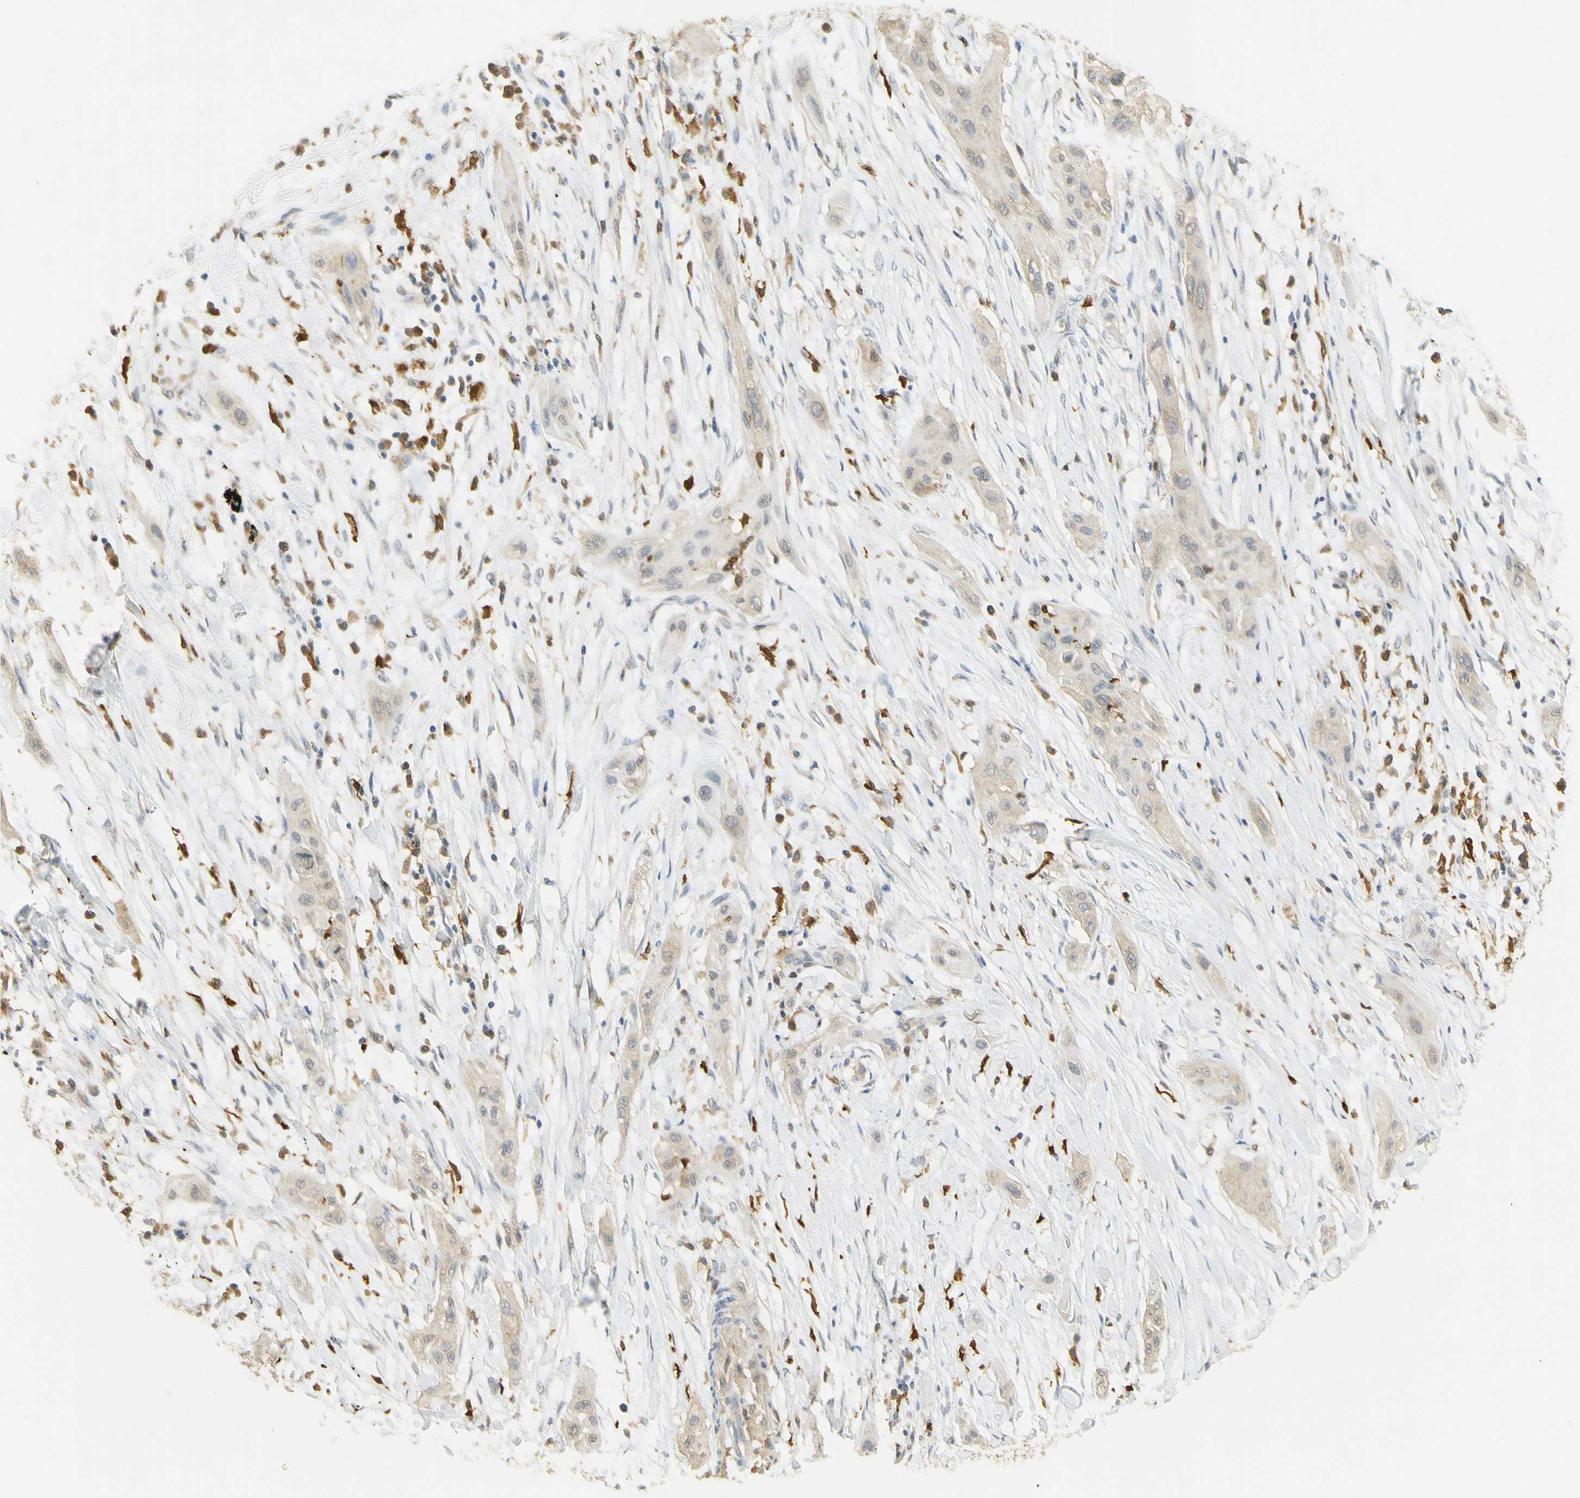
{"staining": {"intensity": "weak", "quantity": ">75%", "location": "cytoplasmic/membranous"}, "tissue": "lung cancer", "cell_type": "Tumor cells", "image_type": "cancer", "snomed": [{"axis": "morphology", "description": "Squamous cell carcinoma, NOS"}, {"axis": "topography", "description": "Lung"}], "caption": "Immunohistochemistry photomicrograph of neoplastic tissue: squamous cell carcinoma (lung) stained using immunohistochemistry shows low levels of weak protein expression localized specifically in the cytoplasmic/membranous of tumor cells, appearing as a cytoplasmic/membranous brown color.", "gene": "PAK1", "patient": {"sex": "female", "age": 47}}